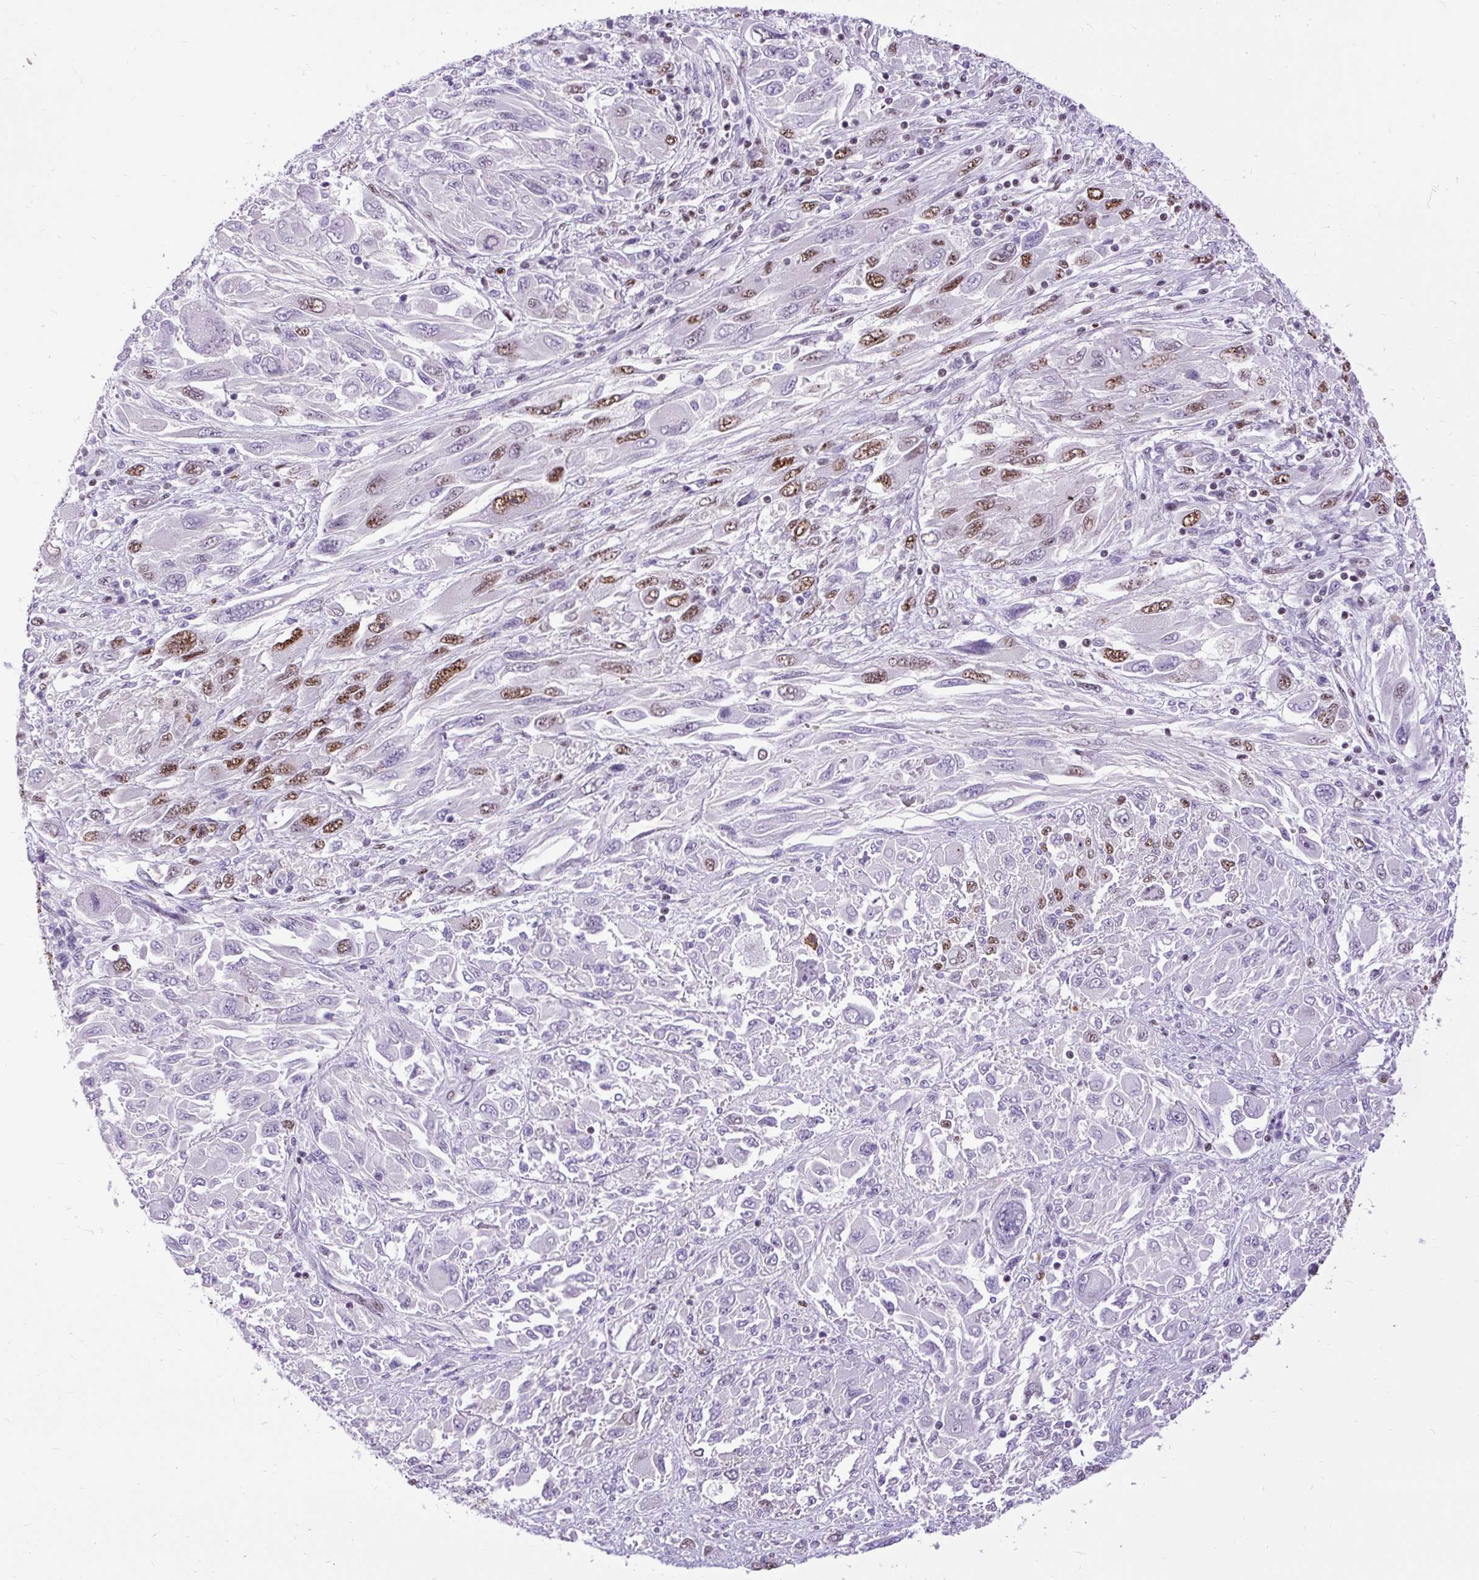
{"staining": {"intensity": "moderate", "quantity": "25%-75%", "location": "nuclear"}, "tissue": "melanoma", "cell_type": "Tumor cells", "image_type": "cancer", "snomed": [{"axis": "morphology", "description": "Malignant melanoma, NOS"}, {"axis": "topography", "description": "Skin"}], "caption": "A high-resolution photomicrograph shows IHC staining of melanoma, which exhibits moderate nuclear positivity in about 25%-75% of tumor cells.", "gene": "SMC5", "patient": {"sex": "female", "age": 91}}